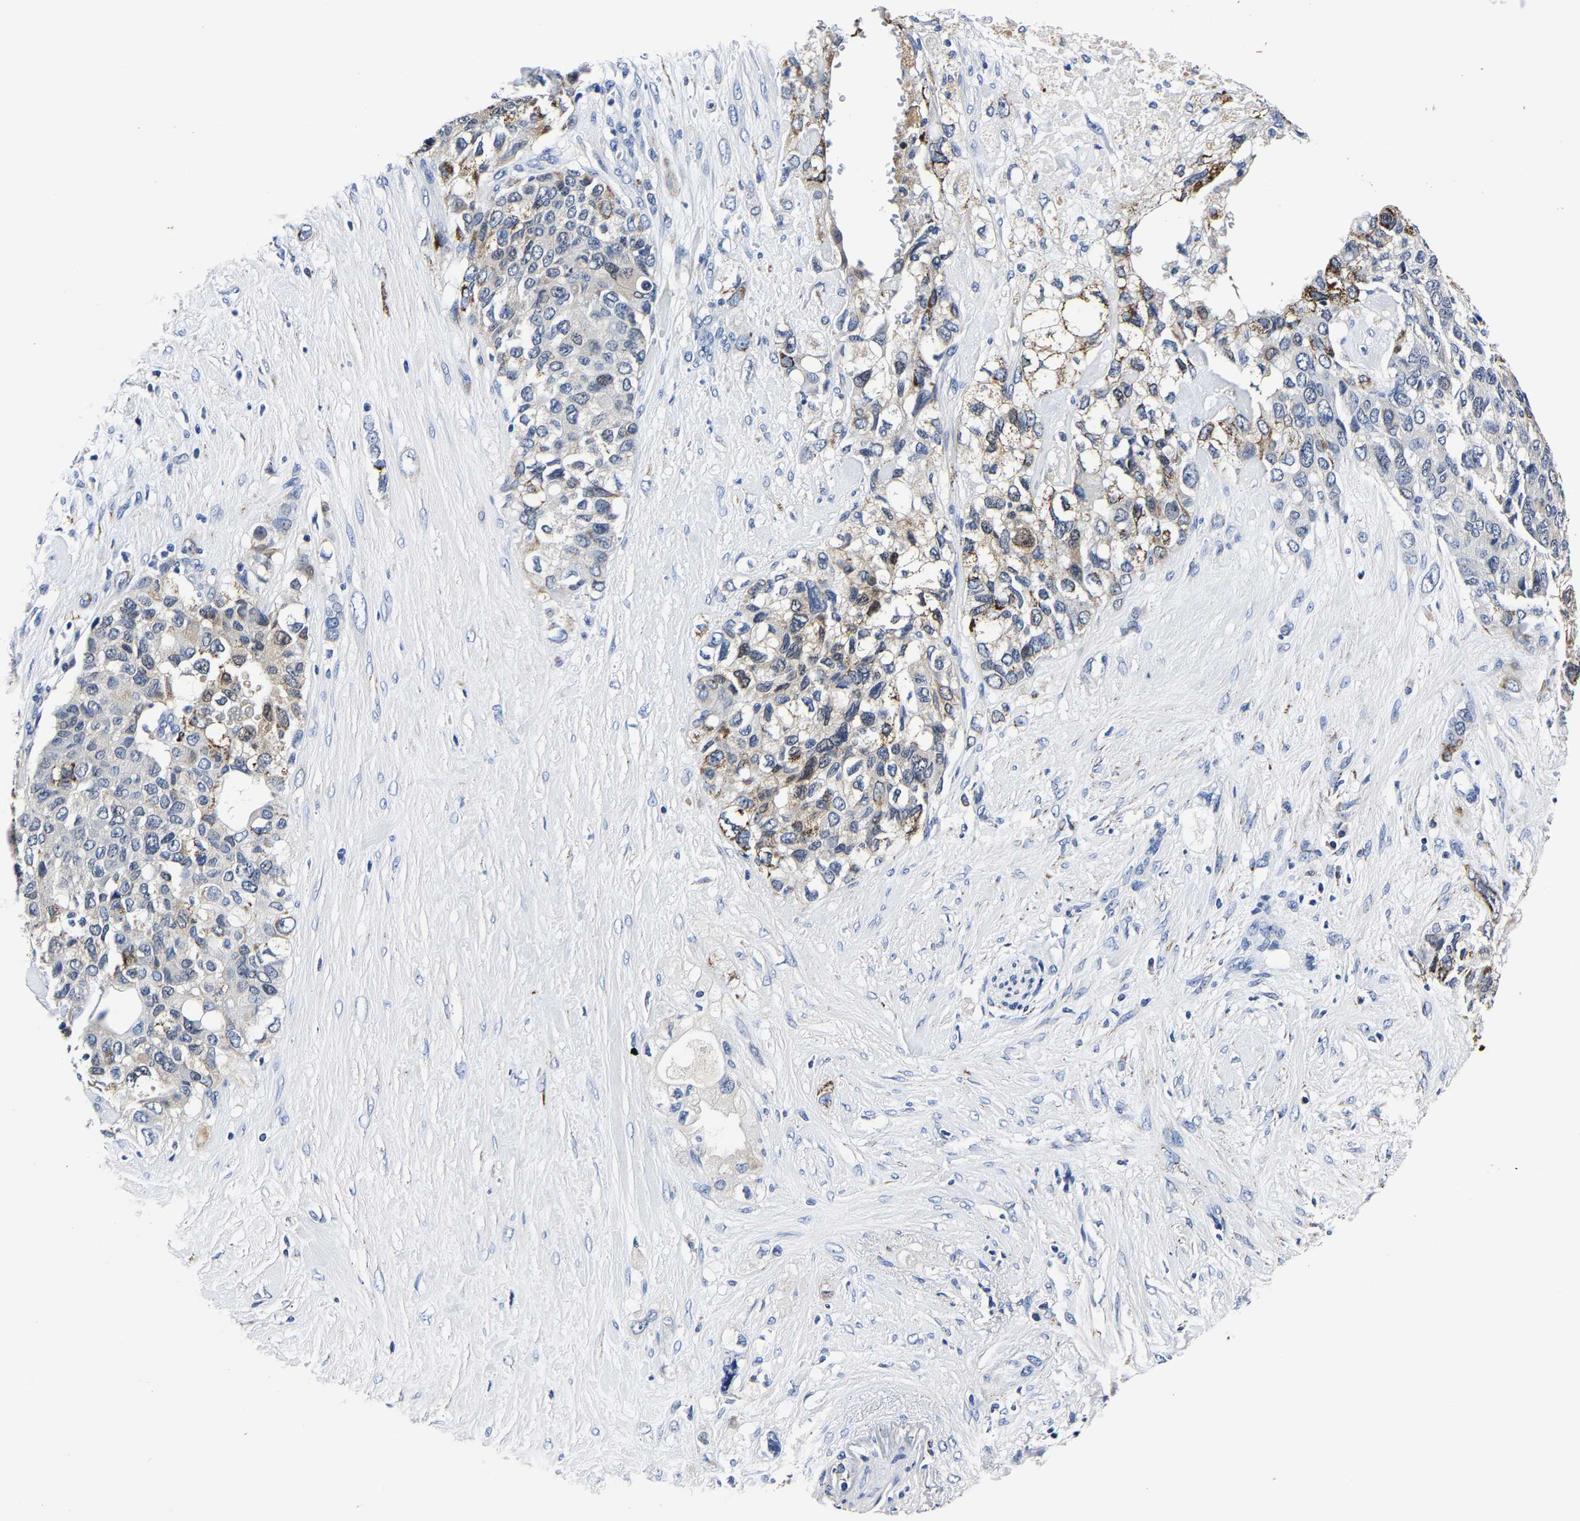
{"staining": {"intensity": "moderate", "quantity": "<25%", "location": "cytoplasmic/membranous"}, "tissue": "pancreatic cancer", "cell_type": "Tumor cells", "image_type": "cancer", "snomed": [{"axis": "morphology", "description": "Adenocarcinoma, NOS"}, {"axis": "topography", "description": "Pancreas"}], "caption": "Immunohistochemistry (IHC) staining of adenocarcinoma (pancreatic), which displays low levels of moderate cytoplasmic/membranous expression in about <25% of tumor cells indicating moderate cytoplasmic/membranous protein expression. The staining was performed using DAB (3,3'-diaminobenzidine) (brown) for protein detection and nuclei were counterstained in hematoxylin (blue).", "gene": "PSPH", "patient": {"sex": "female", "age": 56}}